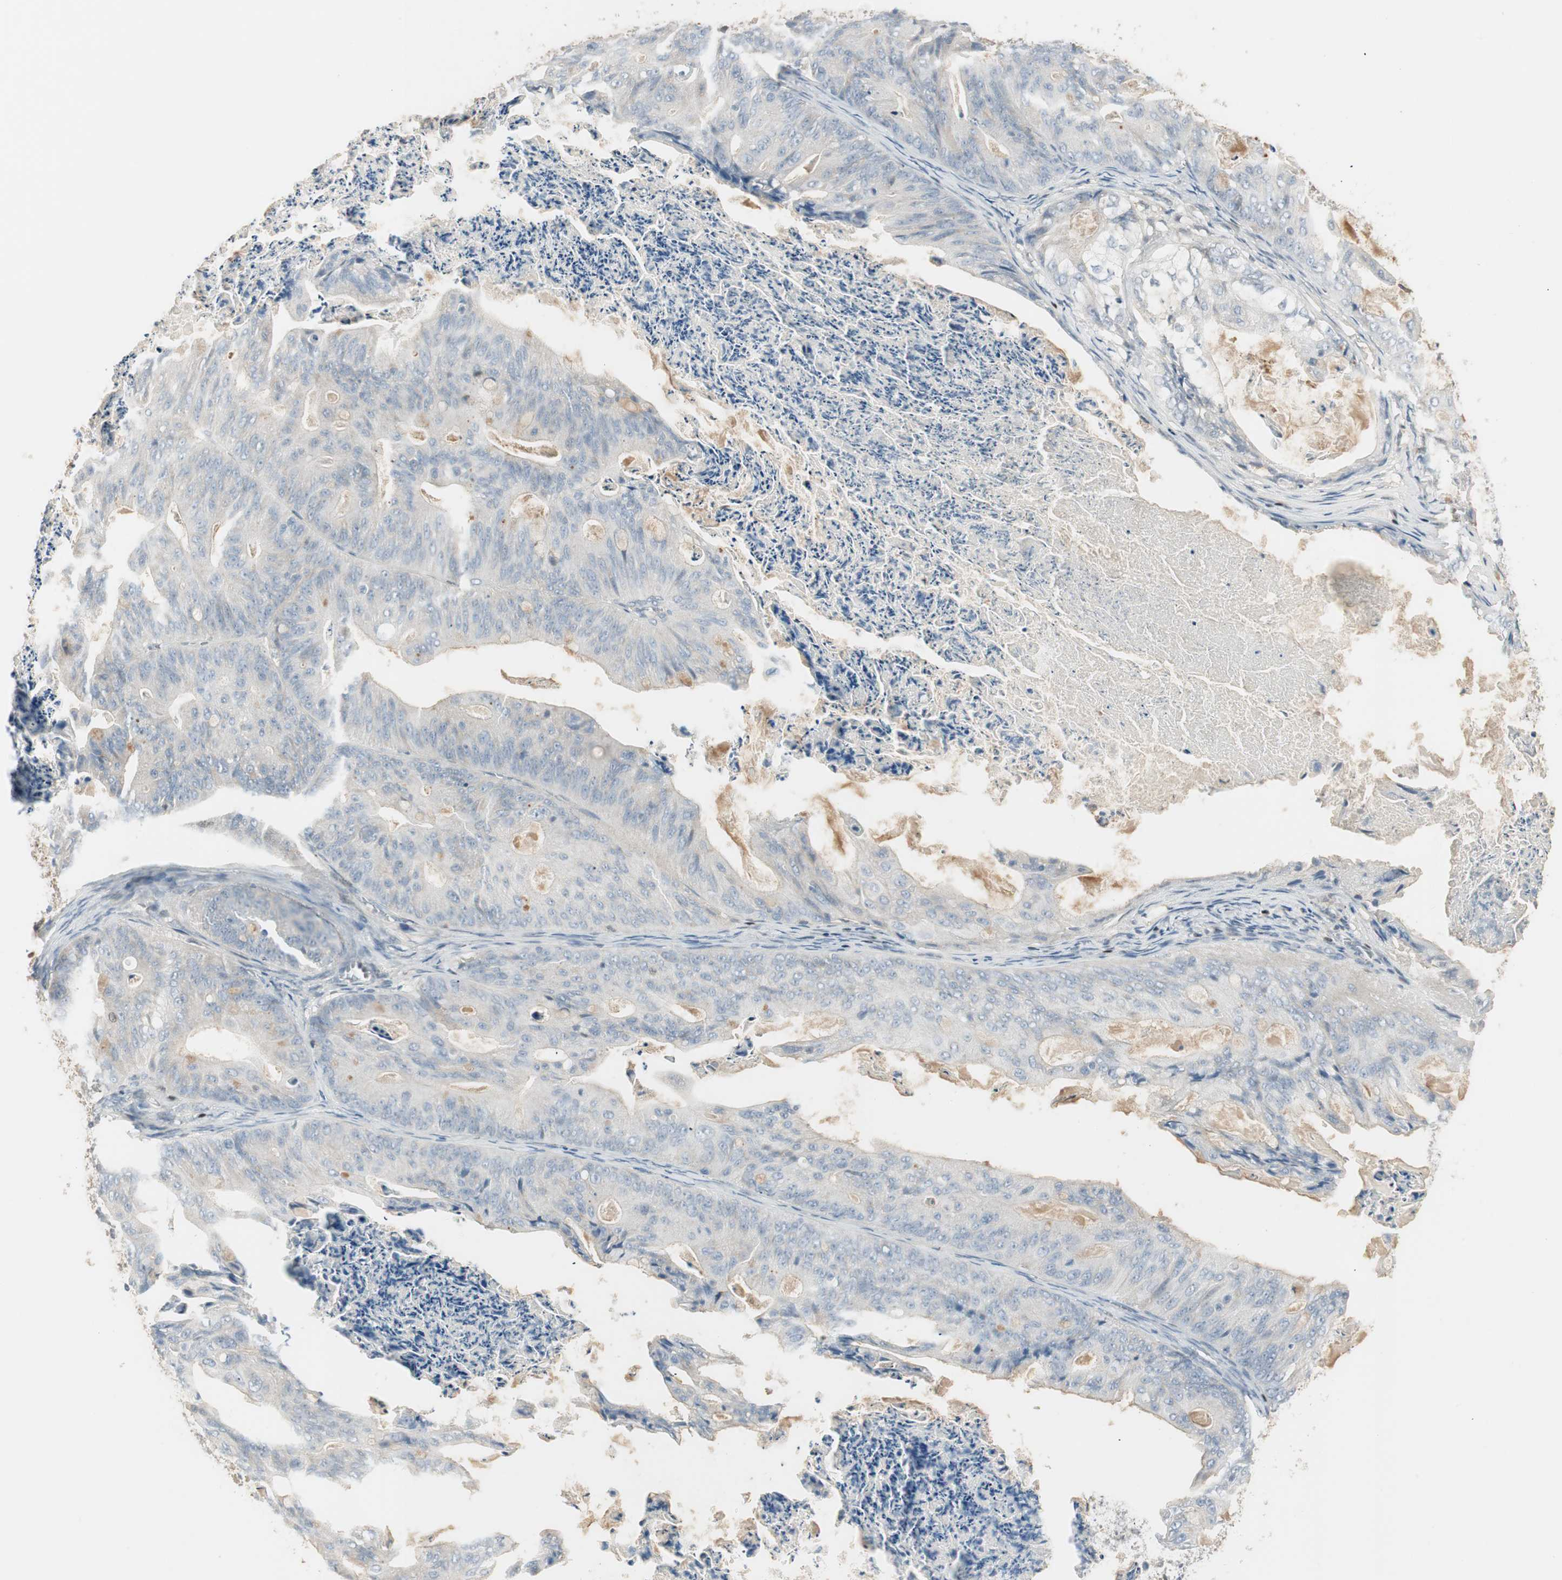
{"staining": {"intensity": "weak", "quantity": "<25%", "location": "cytoplasmic/membranous"}, "tissue": "ovarian cancer", "cell_type": "Tumor cells", "image_type": "cancer", "snomed": [{"axis": "morphology", "description": "Cystadenocarcinoma, mucinous, NOS"}, {"axis": "topography", "description": "Ovary"}], "caption": "Tumor cells are negative for protein expression in human ovarian cancer (mucinous cystadenocarcinoma). (DAB (3,3'-diaminobenzidine) immunohistochemistry with hematoxylin counter stain).", "gene": "RUNX2", "patient": {"sex": "female", "age": 37}}